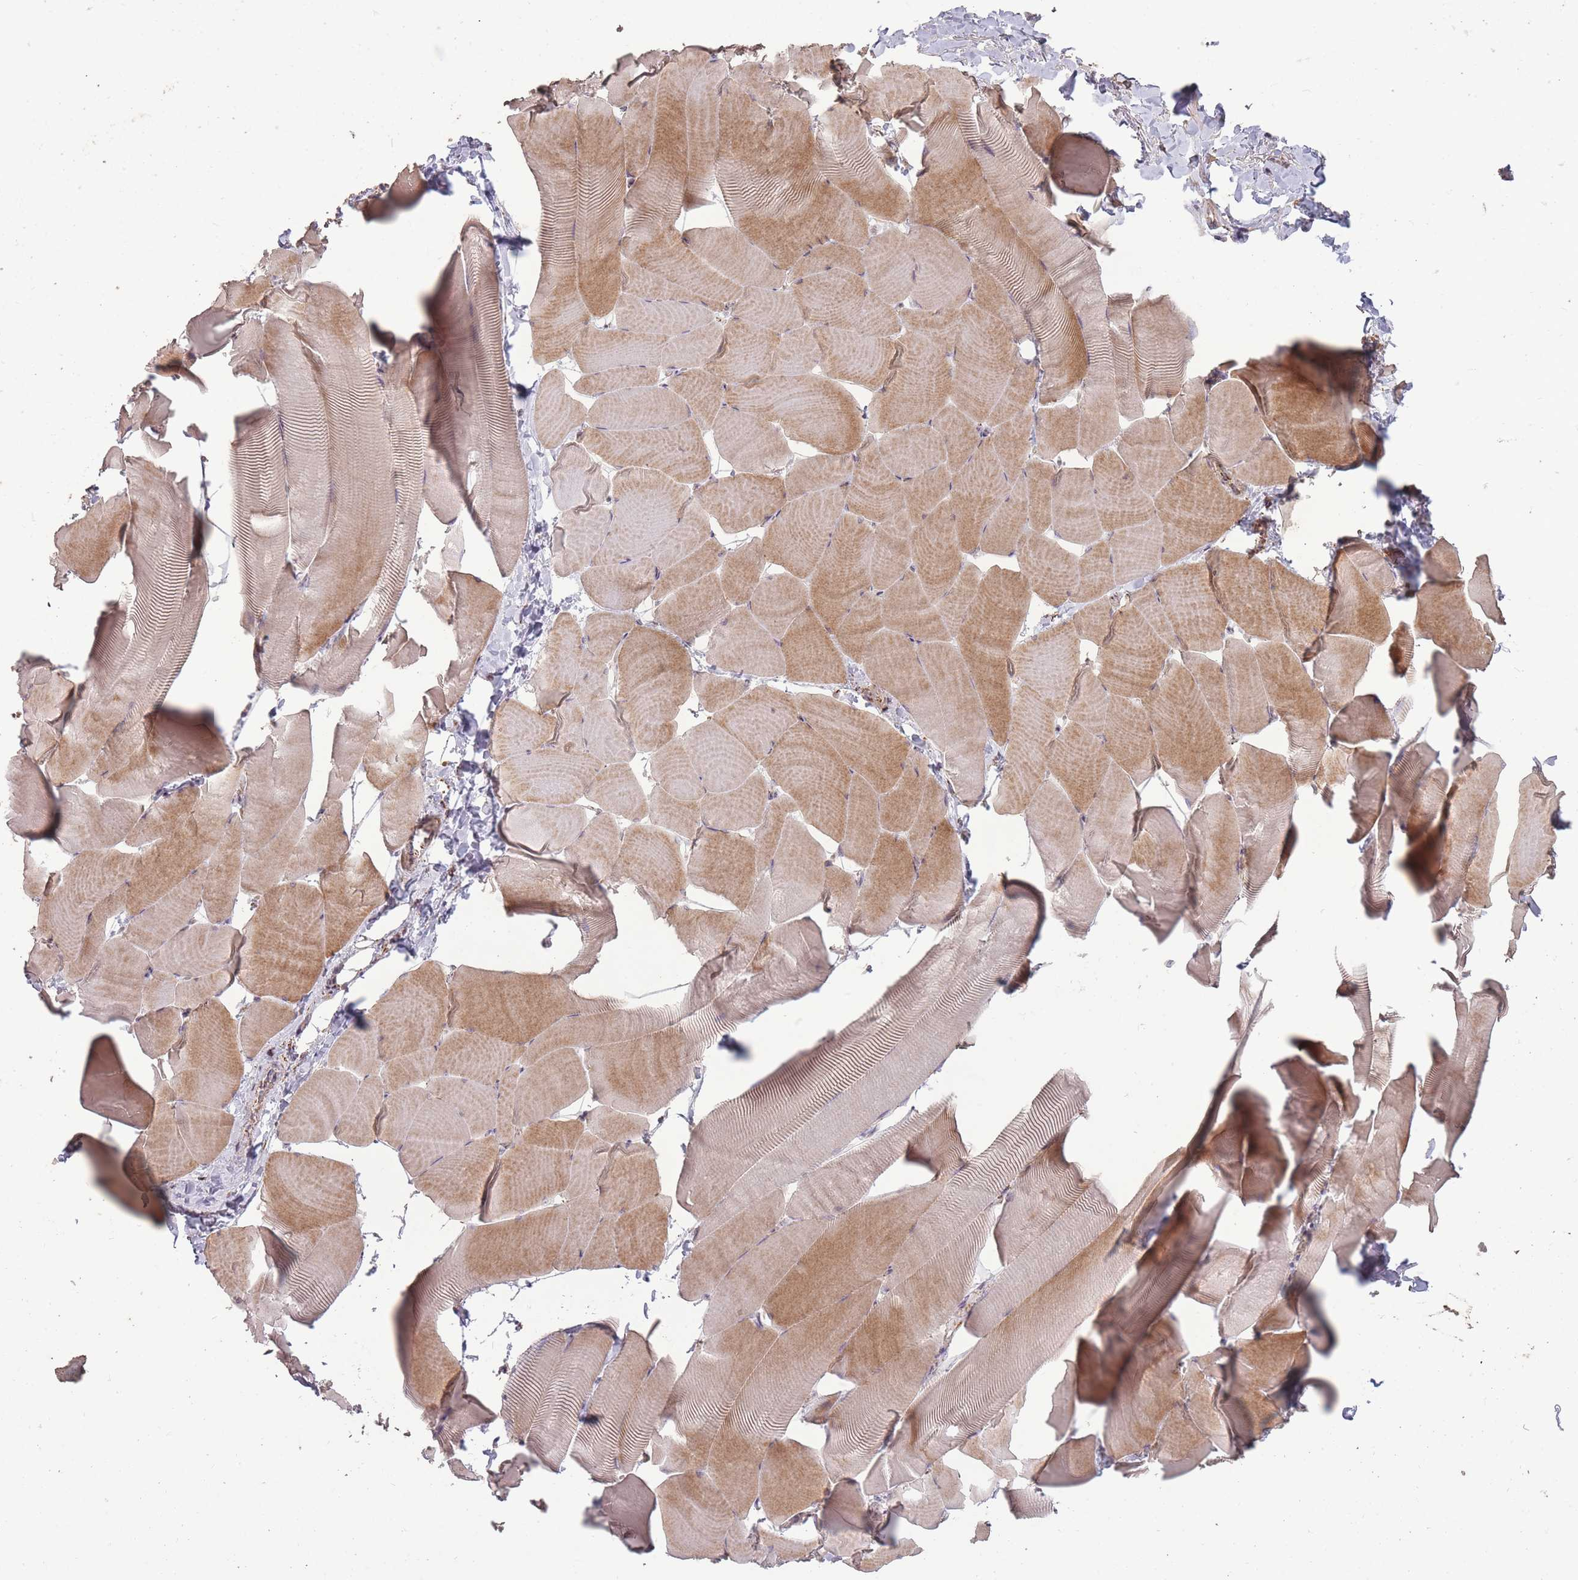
{"staining": {"intensity": "moderate", "quantity": ">75%", "location": "cytoplasmic/membranous"}, "tissue": "skeletal muscle", "cell_type": "Myocytes", "image_type": "normal", "snomed": [{"axis": "morphology", "description": "Normal tissue, NOS"}, {"axis": "topography", "description": "Skeletal muscle"}], "caption": "A medium amount of moderate cytoplasmic/membranous positivity is identified in about >75% of myocytes in benign skeletal muscle. (Stains: DAB (3,3'-diaminobenzidine) in brown, nuclei in blue, Microscopy: brightfield microscopy at high magnification).", "gene": "CNOT8", "patient": {"sex": "male", "age": 25}}